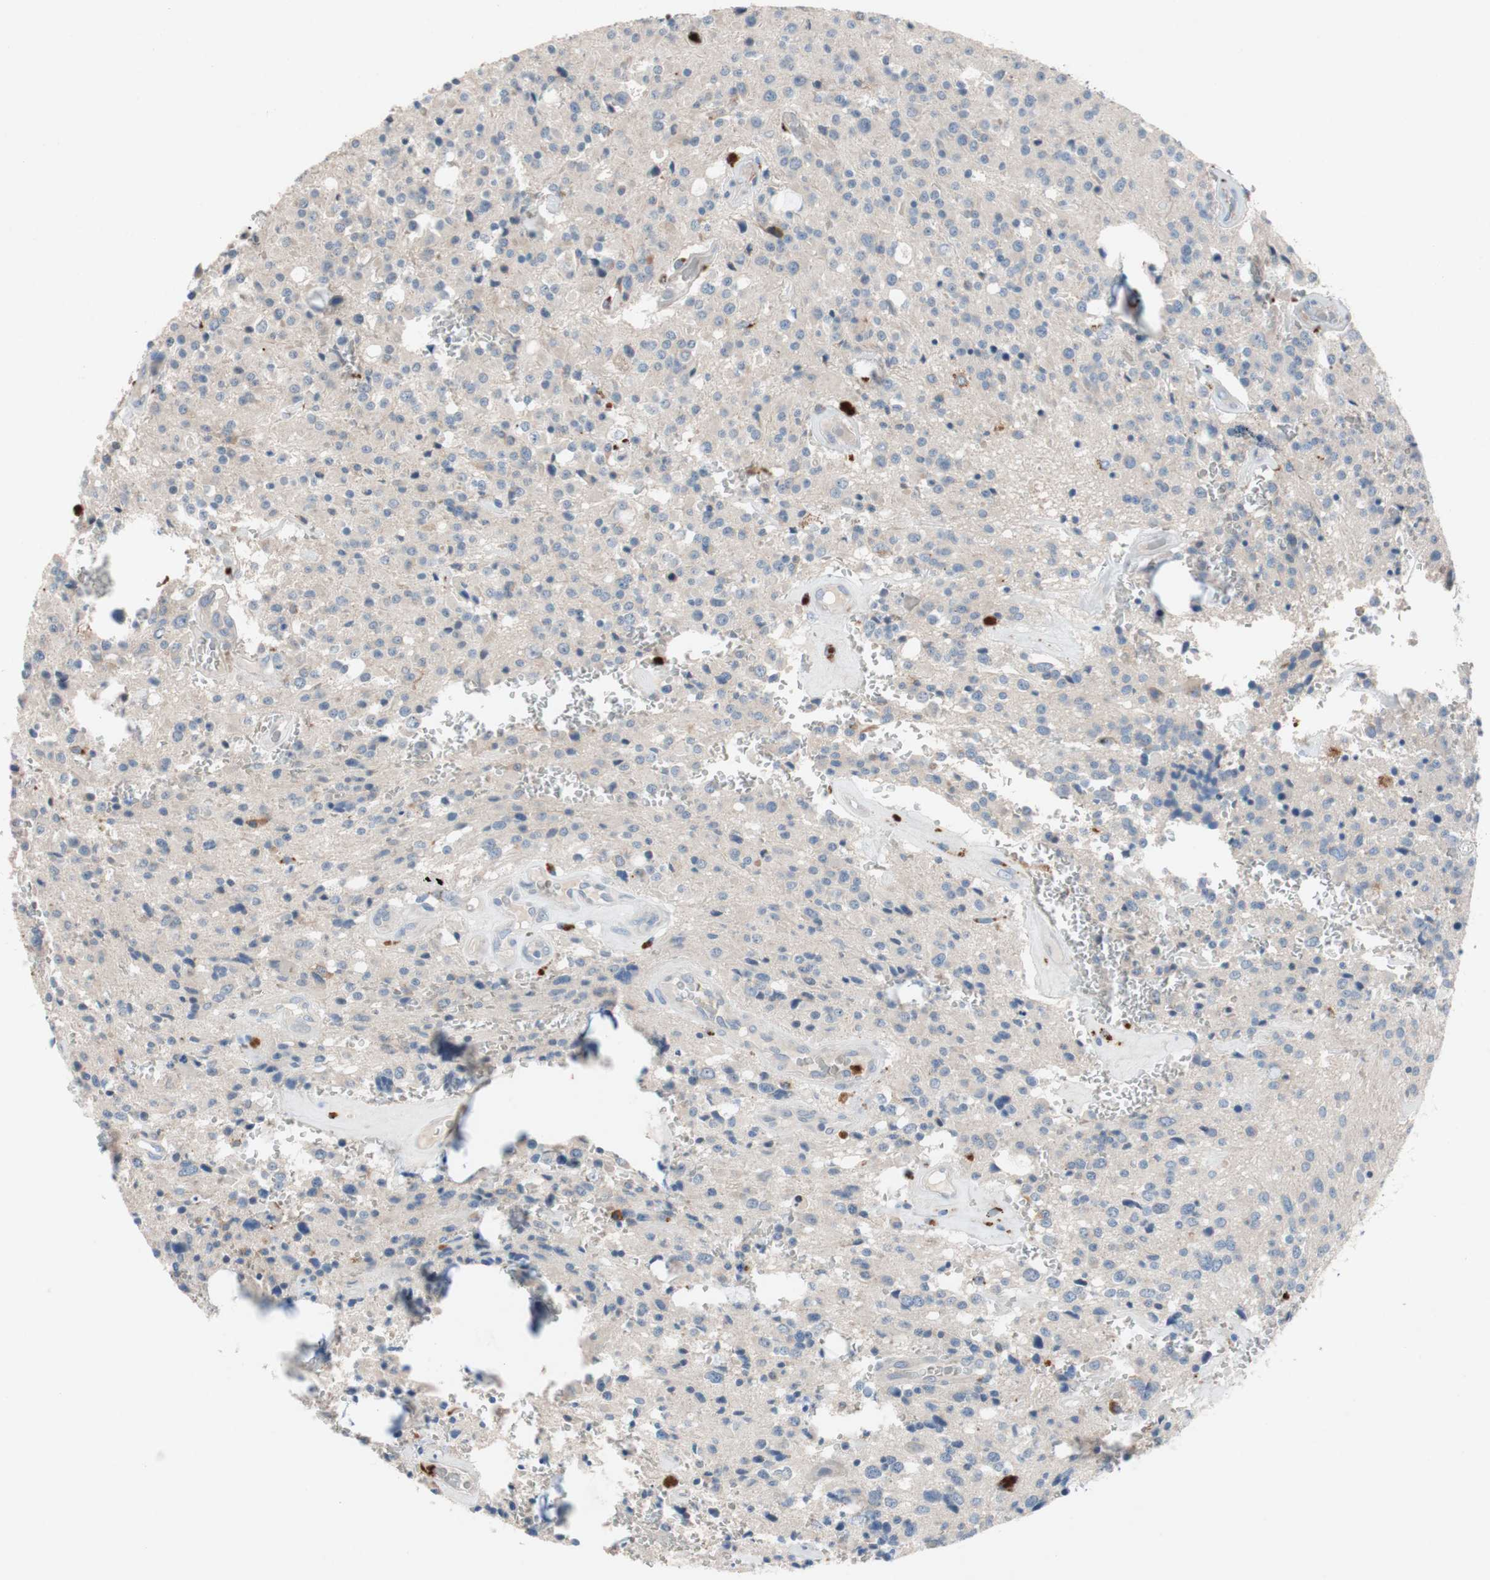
{"staining": {"intensity": "weak", "quantity": "25%-75%", "location": "cytoplasmic/membranous"}, "tissue": "glioma", "cell_type": "Tumor cells", "image_type": "cancer", "snomed": [{"axis": "morphology", "description": "Glioma, malignant, Low grade"}, {"axis": "topography", "description": "Brain"}], "caption": "A histopathology image of glioma stained for a protein shows weak cytoplasmic/membranous brown staining in tumor cells.", "gene": "CLEC4D", "patient": {"sex": "male", "age": 58}}